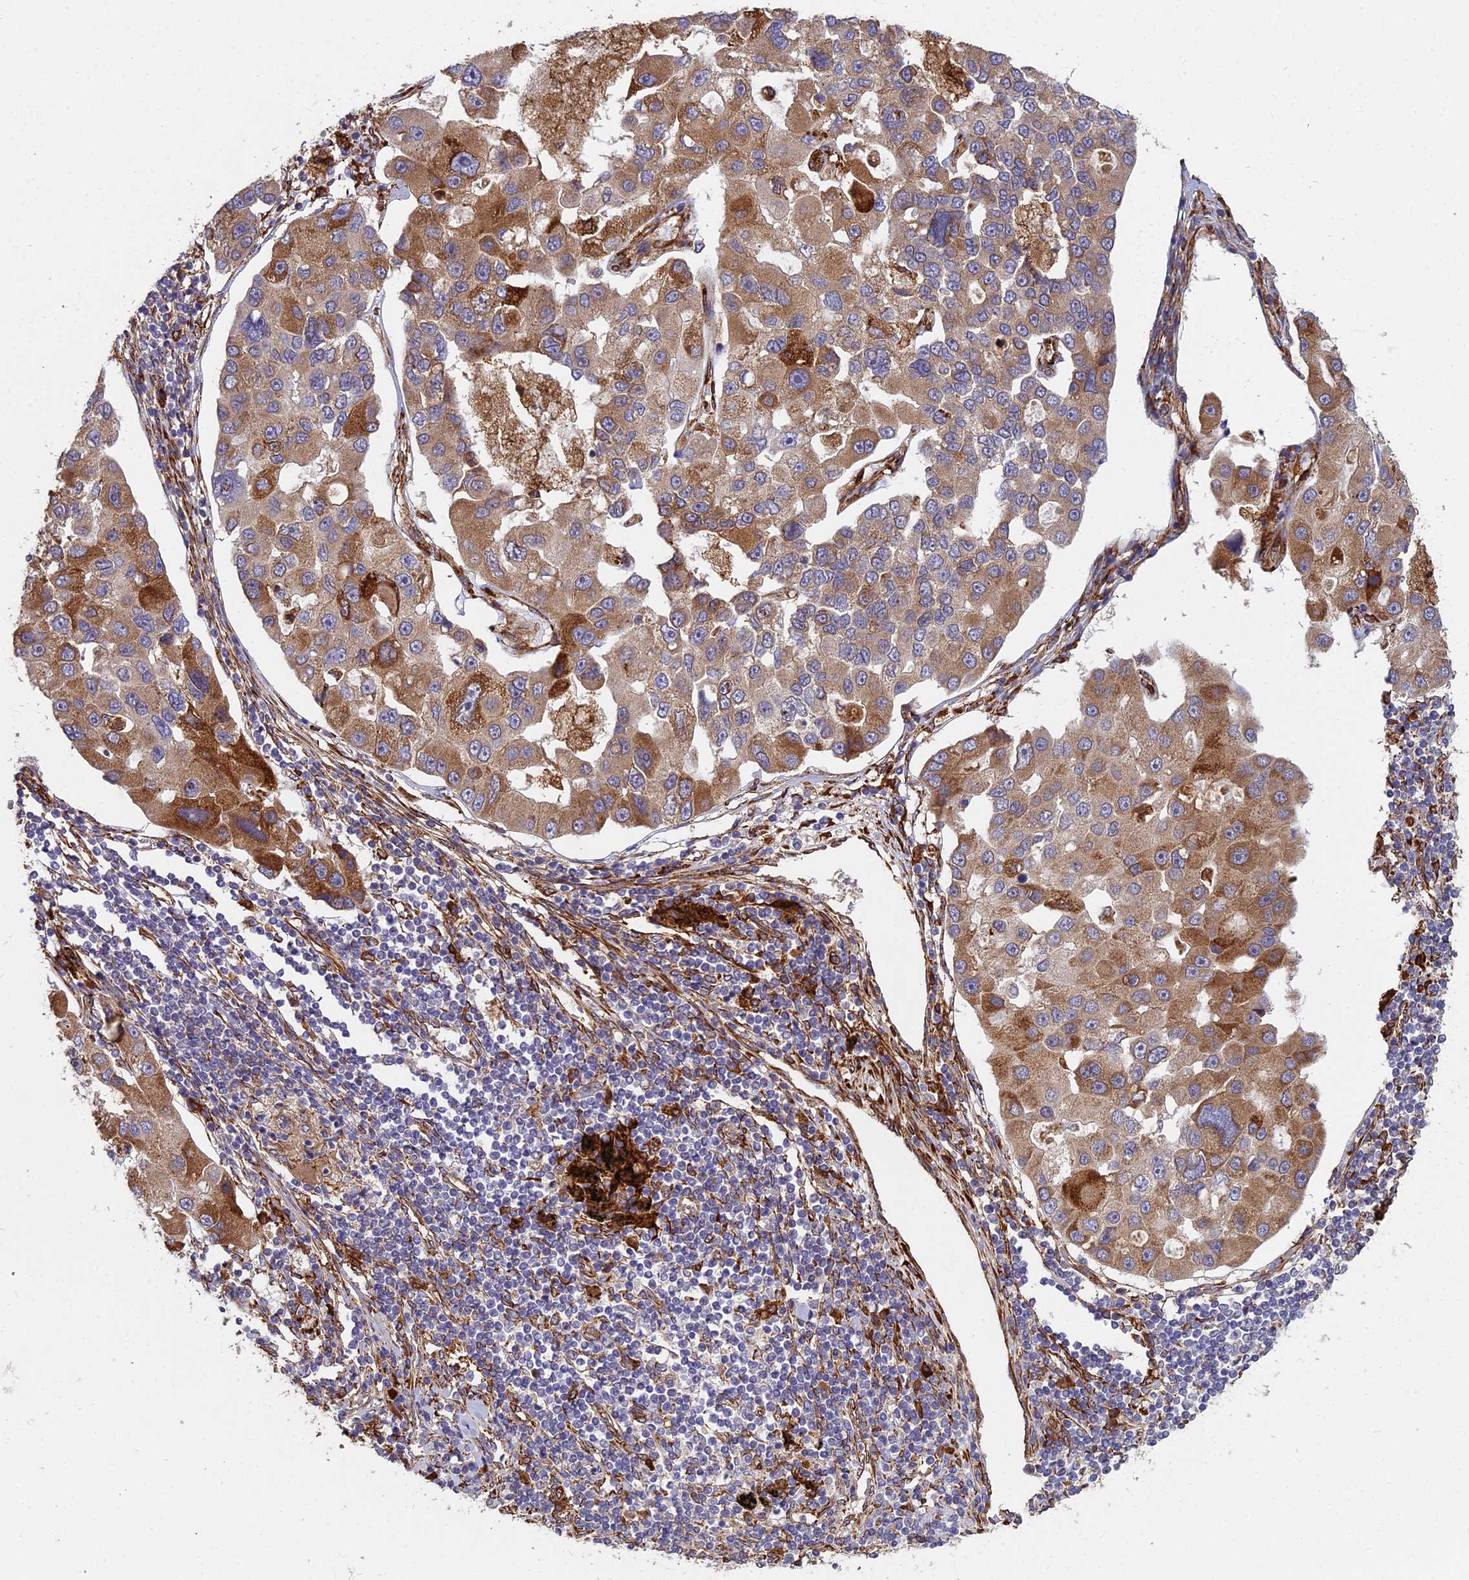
{"staining": {"intensity": "moderate", "quantity": ">75%", "location": "cytoplasmic/membranous"}, "tissue": "lung cancer", "cell_type": "Tumor cells", "image_type": "cancer", "snomed": [{"axis": "morphology", "description": "Adenocarcinoma, NOS"}, {"axis": "topography", "description": "Lung"}], "caption": "Lung adenocarcinoma stained for a protein exhibits moderate cytoplasmic/membranous positivity in tumor cells.", "gene": "NDUFAF7", "patient": {"sex": "female", "age": 54}}